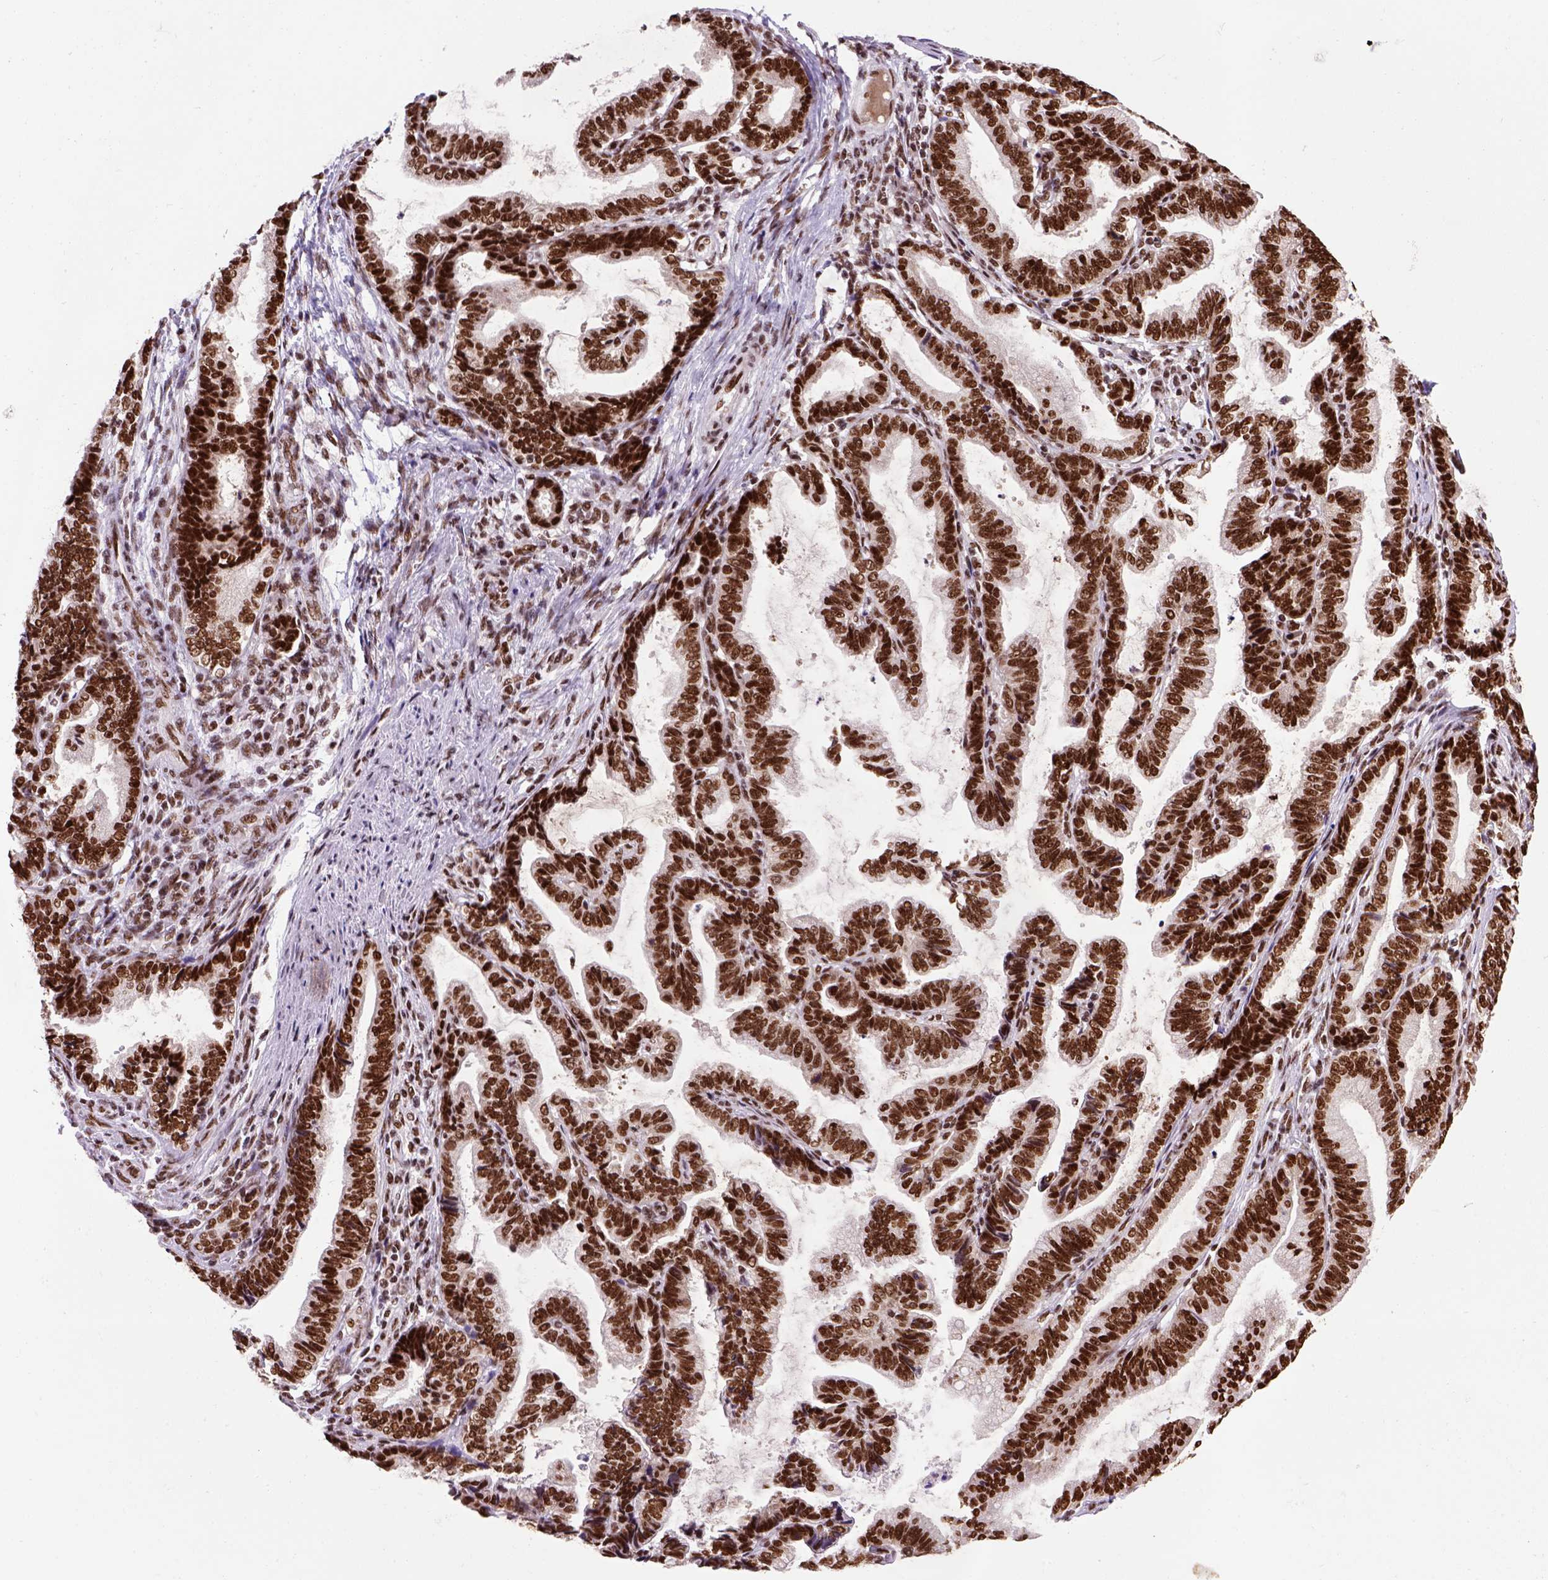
{"staining": {"intensity": "strong", "quantity": ">75%", "location": "nuclear"}, "tissue": "stomach cancer", "cell_type": "Tumor cells", "image_type": "cancer", "snomed": [{"axis": "morphology", "description": "Adenocarcinoma, NOS"}, {"axis": "topography", "description": "Stomach"}], "caption": "Protein staining shows strong nuclear expression in about >75% of tumor cells in adenocarcinoma (stomach). (Stains: DAB (3,3'-diaminobenzidine) in brown, nuclei in blue, Microscopy: brightfield microscopy at high magnification).", "gene": "NSMCE2", "patient": {"sex": "male", "age": 83}}